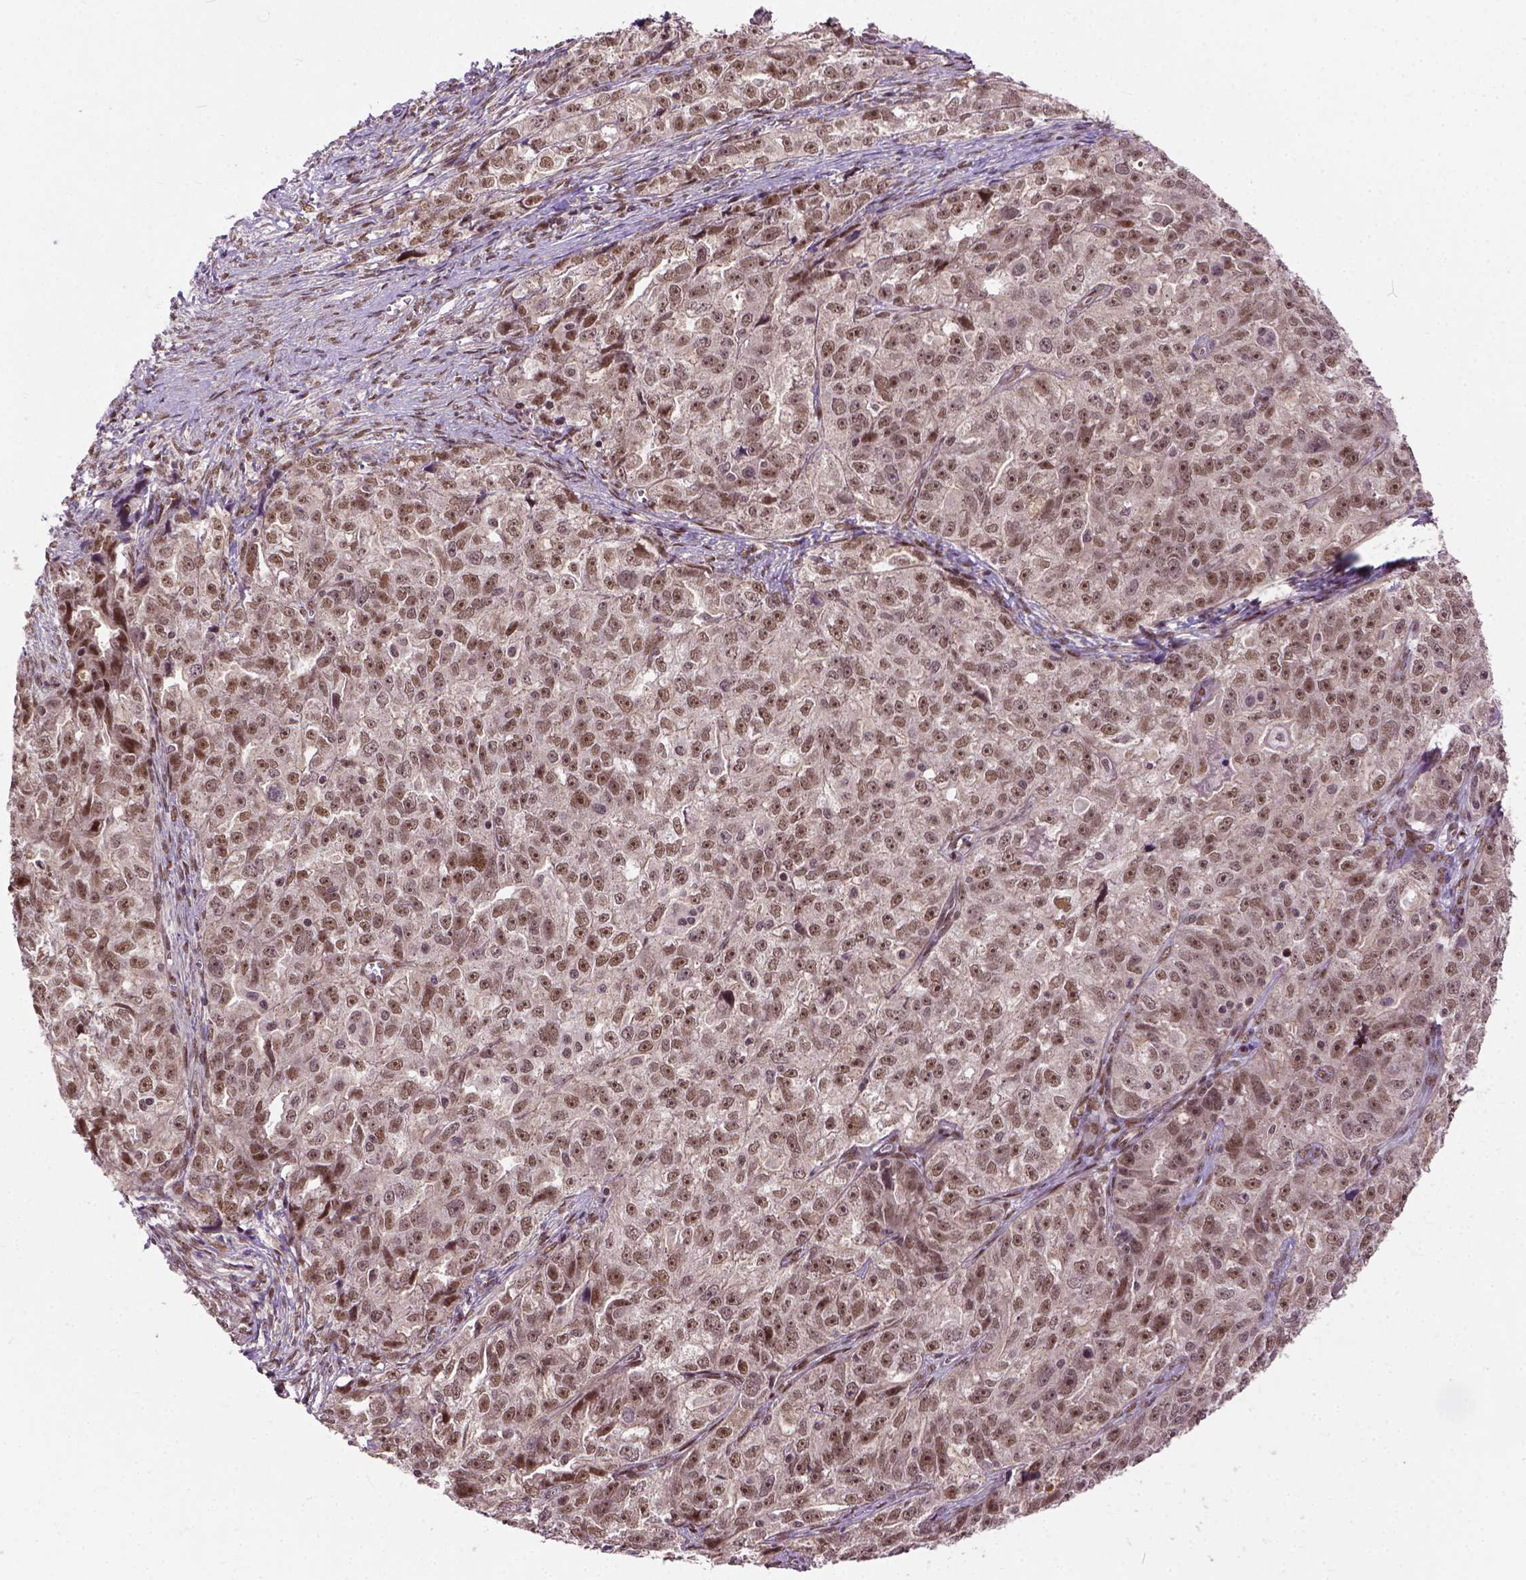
{"staining": {"intensity": "moderate", "quantity": ">75%", "location": "nuclear"}, "tissue": "ovarian cancer", "cell_type": "Tumor cells", "image_type": "cancer", "snomed": [{"axis": "morphology", "description": "Cystadenocarcinoma, serous, NOS"}, {"axis": "topography", "description": "Ovary"}], "caption": "Moderate nuclear expression is present in about >75% of tumor cells in serous cystadenocarcinoma (ovarian). Using DAB (3,3'-diaminobenzidine) (brown) and hematoxylin (blue) stains, captured at high magnification using brightfield microscopy.", "gene": "ZNF630", "patient": {"sex": "female", "age": 51}}